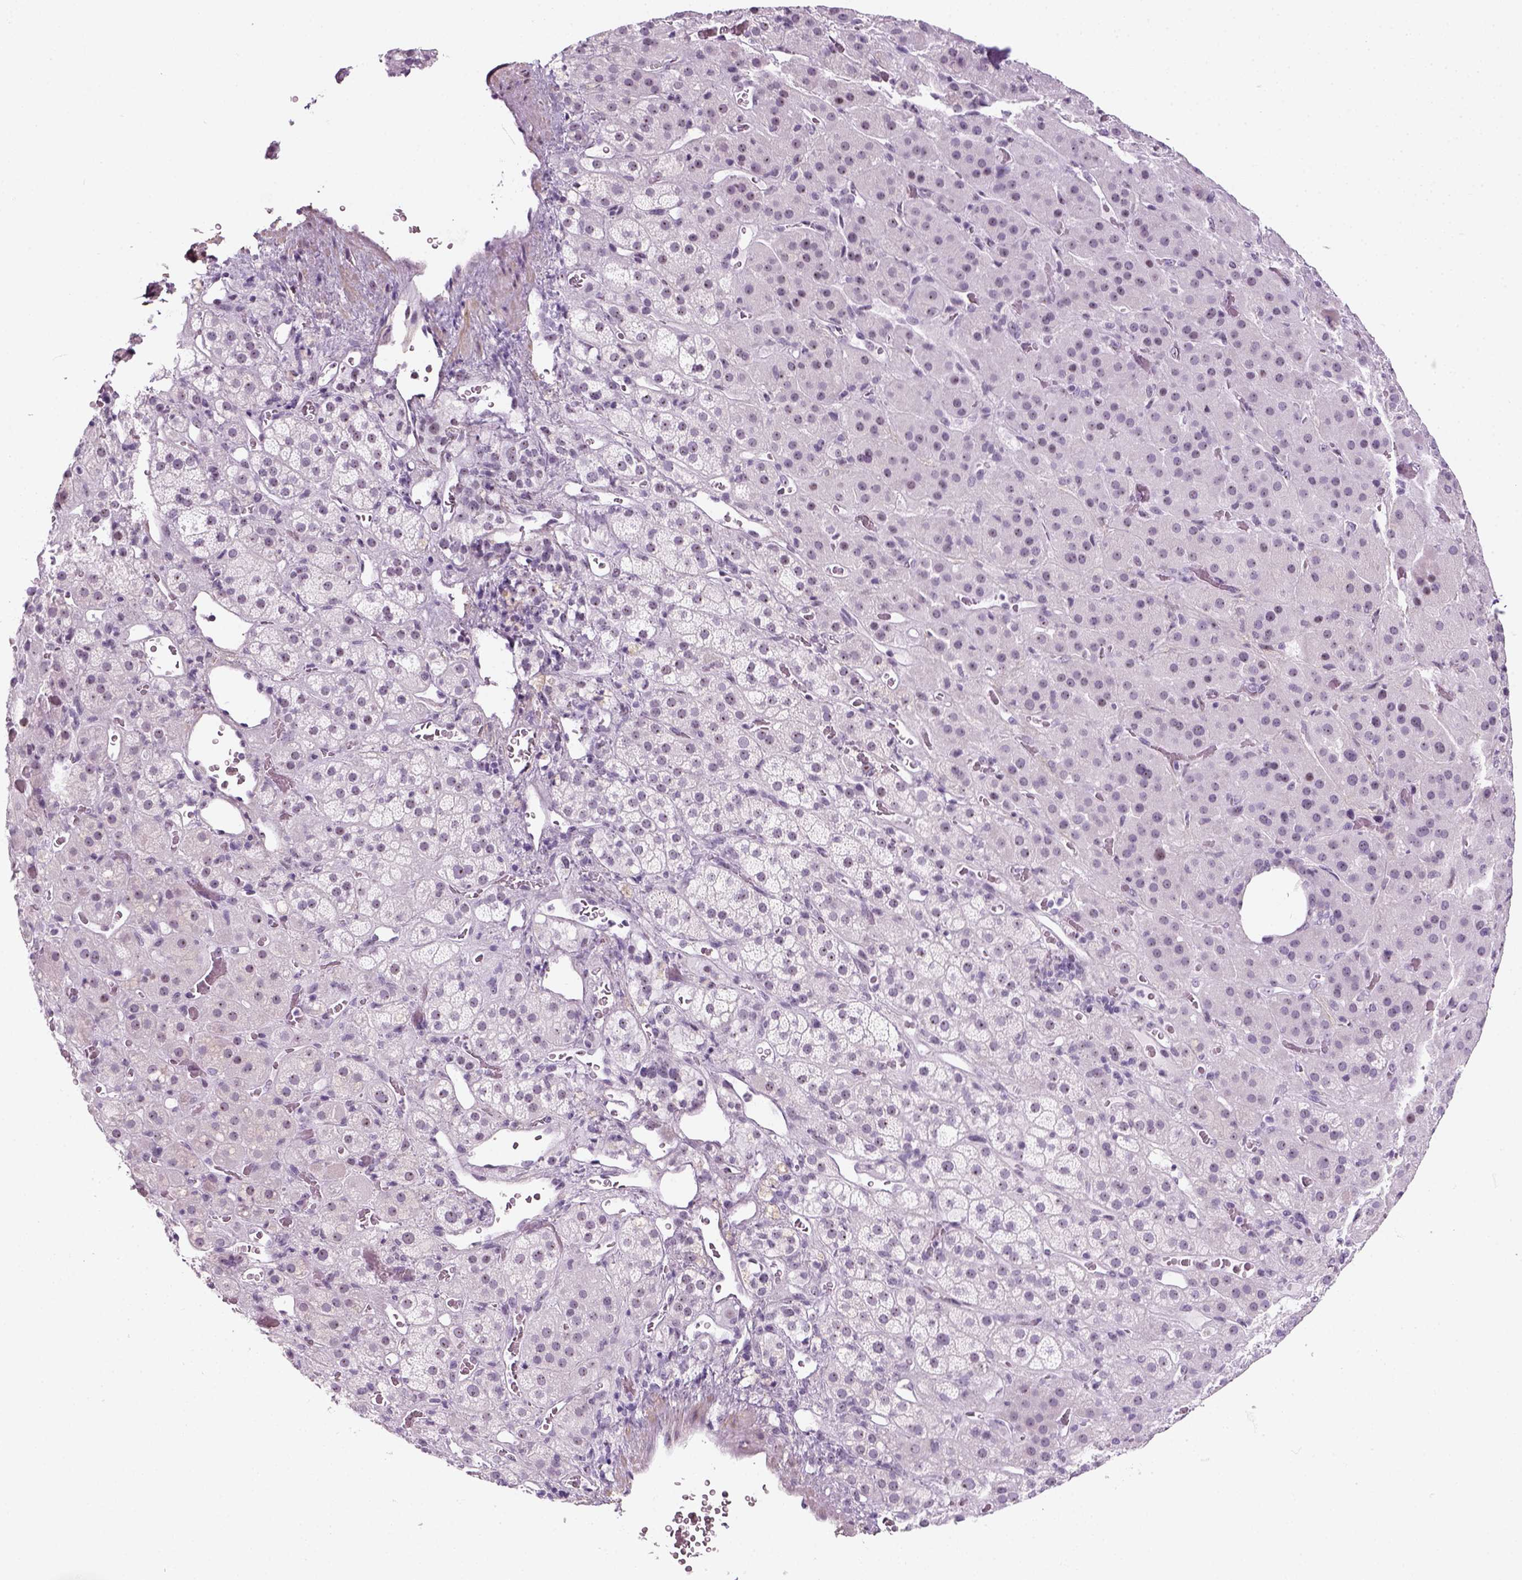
{"staining": {"intensity": "weak", "quantity": "<25%", "location": "nuclear"}, "tissue": "adrenal gland", "cell_type": "Glandular cells", "image_type": "normal", "snomed": [{"axis": "morphology", "description": "Normal tissue, NOS"}, {"axis": "topography", "description": "Adrenal gland"}], "caption": "An IHC image of unremarkable adrenal gland is shown. There is no staining in glandular cells of adrenal gland. Nuclei are stained in blue.", "gene": "ZNF865", "patient": {"sex": "male", "age": 57}}